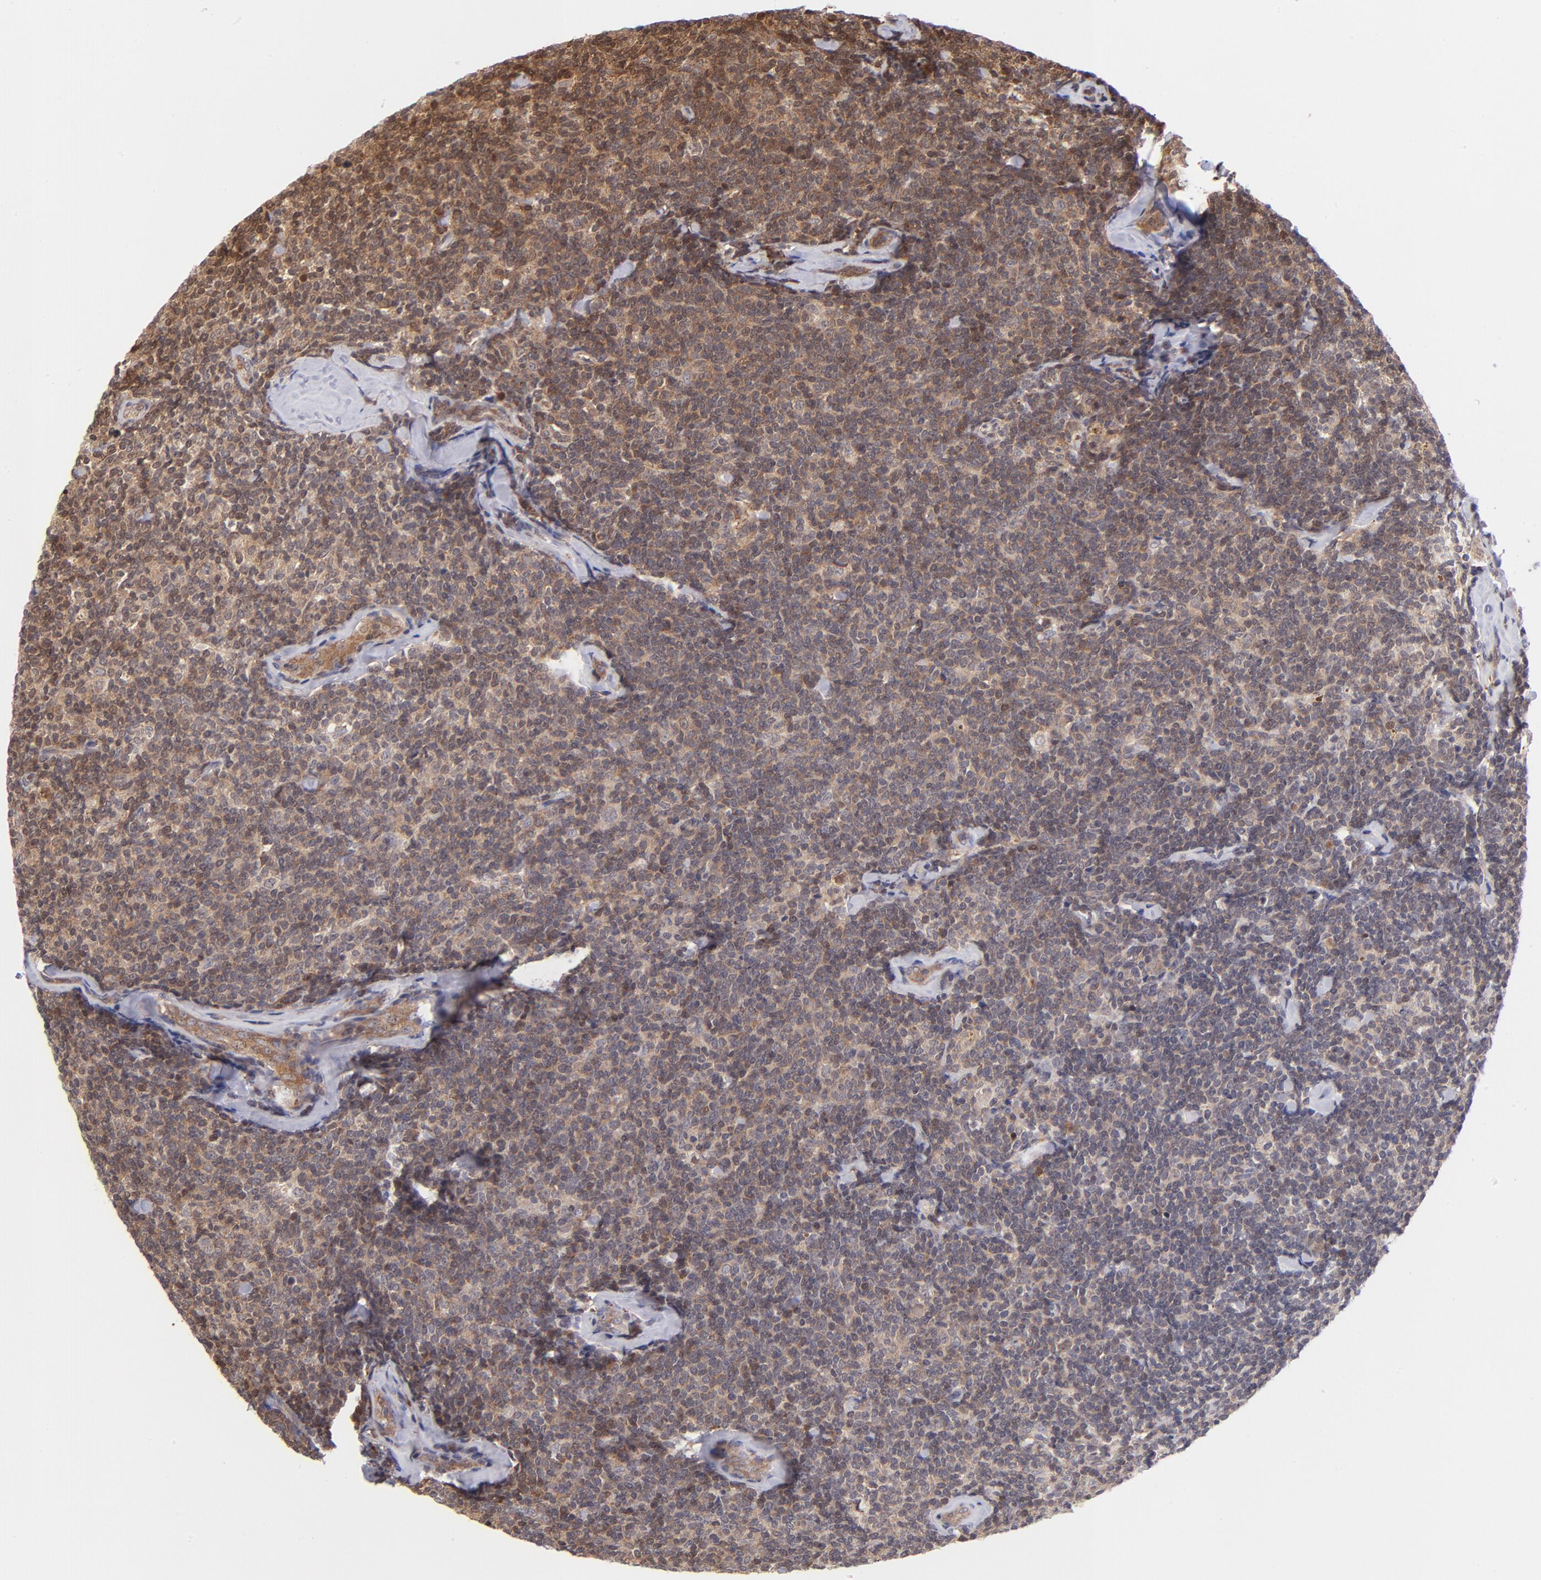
{"staining": {"intensity": "strong", "quantity": ">75%", "location": "cytoplasmic/membranous,nuclear"}, "tissue": "lymphoma", "cell_type": "Tumor cells", "image_type": "cancer", "snomed": [{"axis": "morphology", "description": "Malignant lymphoma, non-Hodgkin's type, Low grade"}, {"axis": "topography", "description": "Lymph node"}], "caption": "DAB immunohistochemical staining of human low-grade malignant lymphoma, non-Hodgkin's type reveals strong cytoplasmic/membranous and nuclear protein expression in about >75% of tumor cells.", "gene": "YWHAB", "patient": {"sex": "female", "age": 56}}